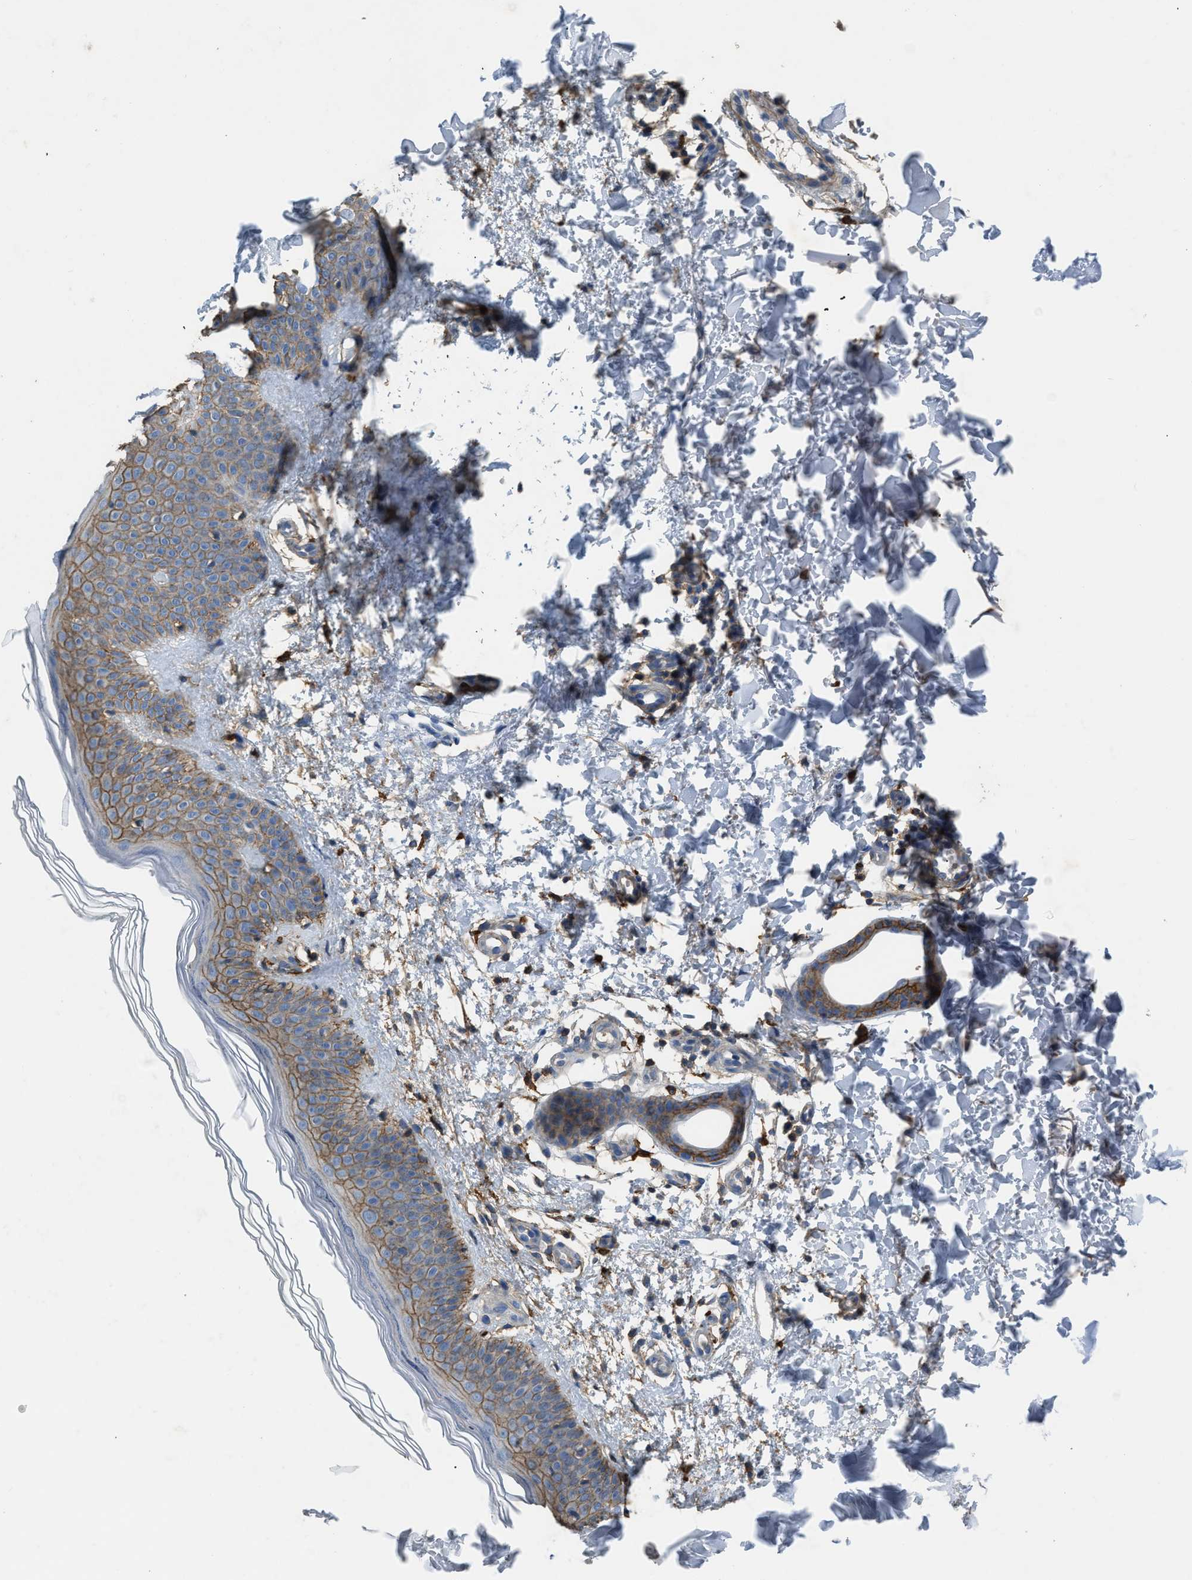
{"staining": {"intensity": "moderate", "quantity": ">75%", "location": "cytoplasmic/membranous"}, "tissue": "skin", "cell_type": "Fibroblasts", "image_type": "normal", "snomed": [{"axis": "morphology", "description": "Normal tissue, NOS"}, {"axis": "morphology", "description": "Malignant melanoma, NOS"}, {"axis": "topography", "description": "Skin"}], "caption": "Approximately >75% of fibroblasts in unremarkable human skin reveal moderate cytoplasmic/membranous protein staining as visualized by brown immunohistochemical staining.", "gene": "OR51E1", "patient": {"sex": "male", "age": 83}}